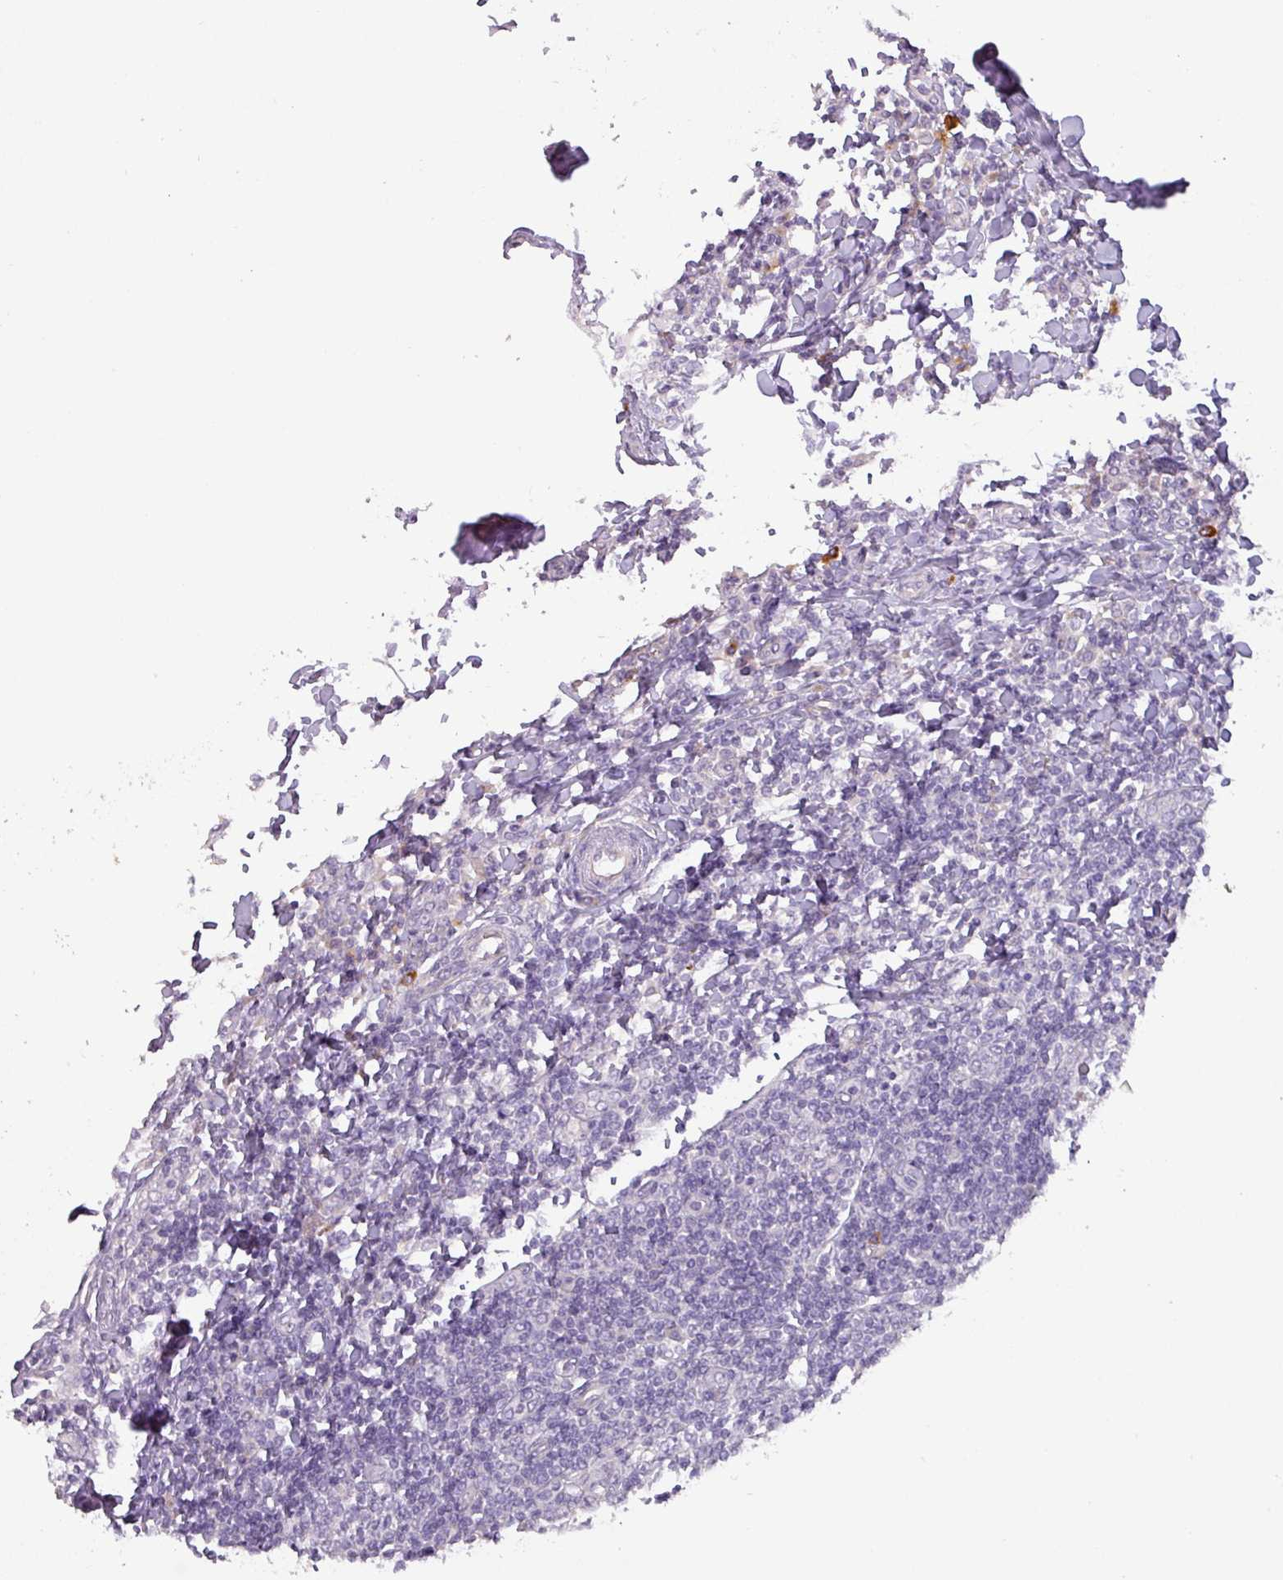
{"staining": {"intensity": "negative", "quantity": "none", "location": "none"}, "tissue": "tonsil", "cell_type": "Germinal center cells", "image_type": "normal", "snomed": [{"axis": "morphology", "description": "Normal tissue, NOS"}, {"axis": "topography", "description": "Tonsil"}], "caption": "Germinal center cells are negative for brown protein staining in unremarkable tonsil.", "gene": "DRD5", "patient": {"sex": "female", "age": 19}}